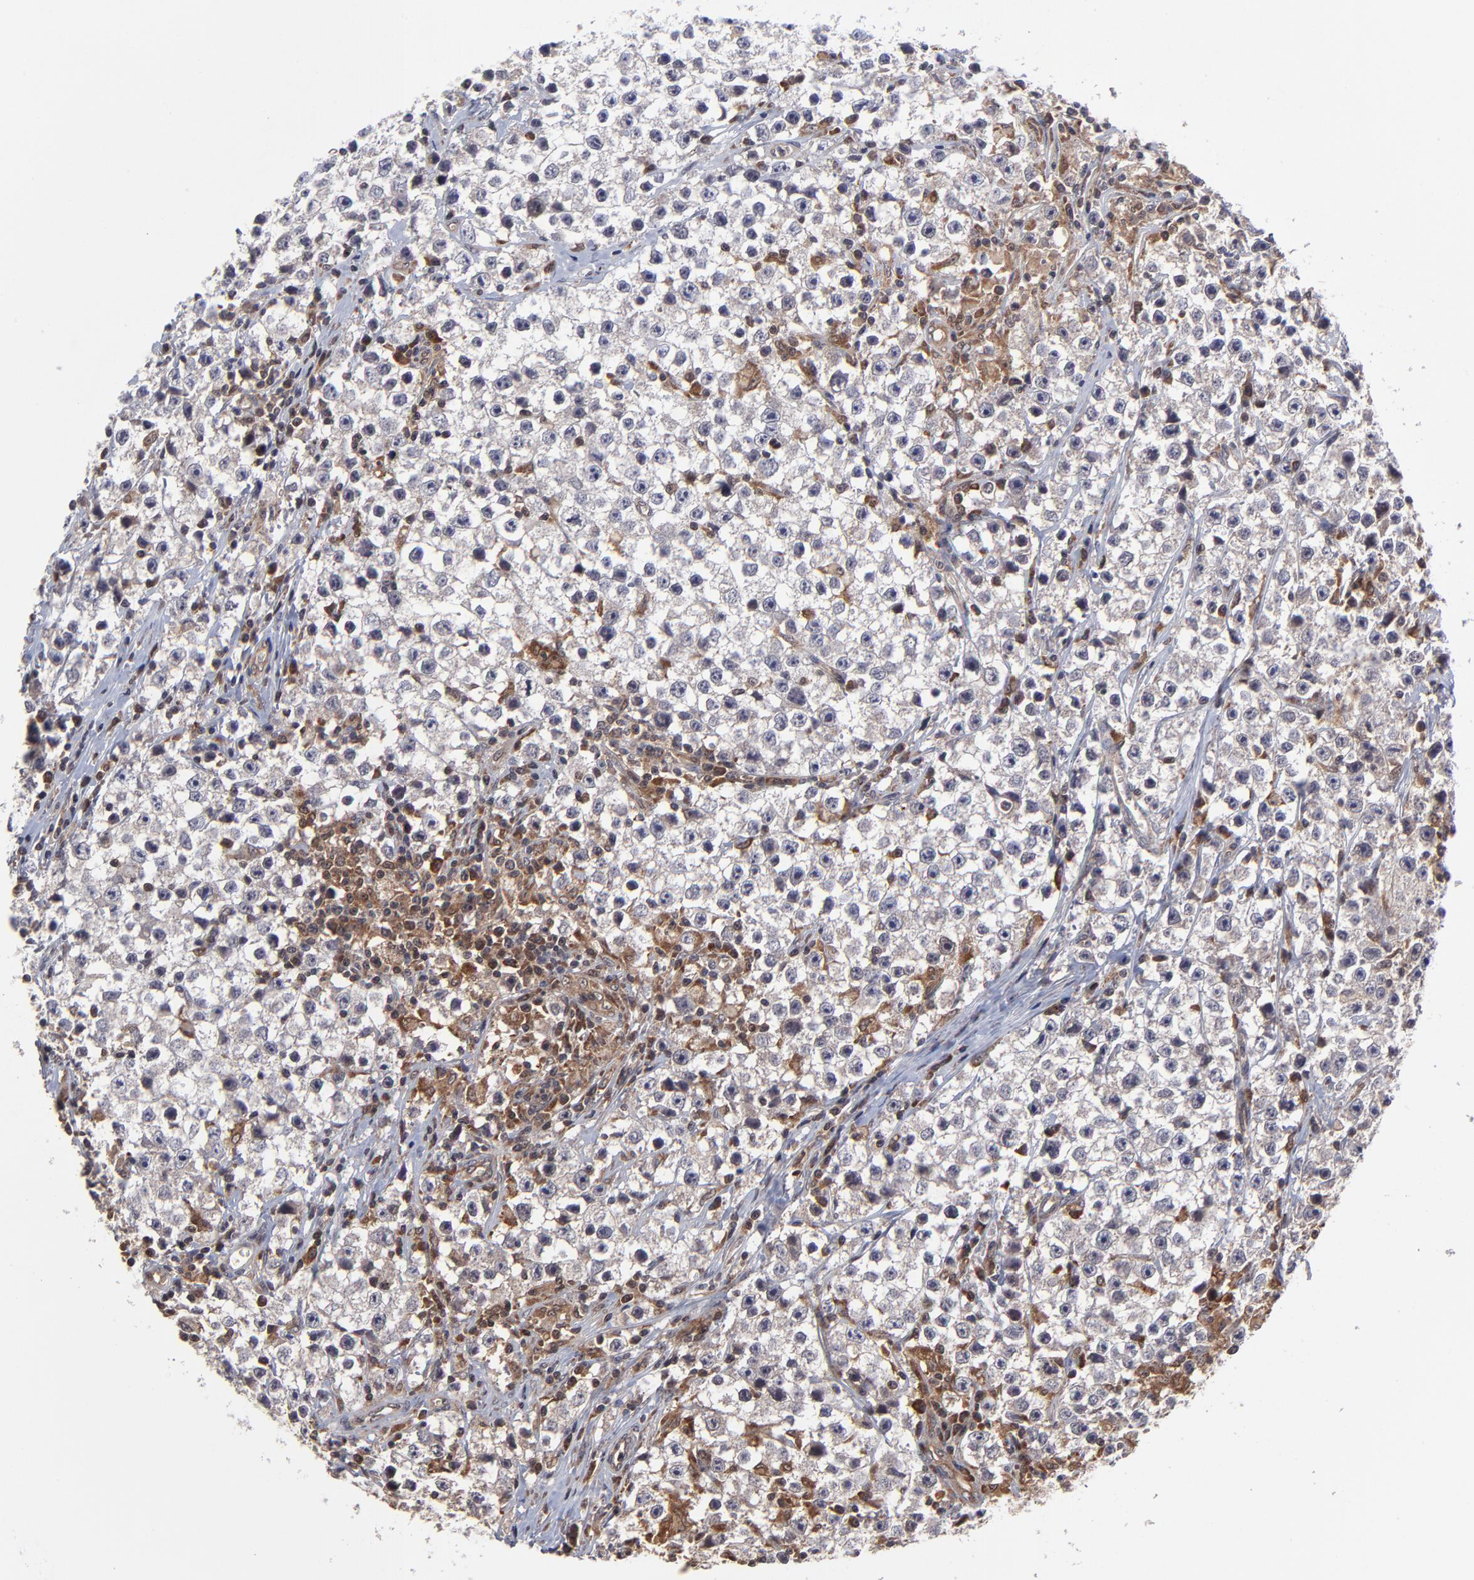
{"staining": {"intensity": "weak", "quantity": "25%-75%", "location": "cytoplasmic/membranous"}, "tissue": "testis cancer", "cell_type": "Tumor cells", "image_type": "cancer", "snomed": [{"axis": "morphology", "description": "Seminoma, NOS"}, {"axis": "topography", "description": "Testis"}], "caption": "Tumor cells display low levels of weak cytoplasmic/membranous expression in approximately 25%-75% of cells in human testis cancer.", "gene": "UBE2L6", "patient": {"sex": "male", "age": 35}}